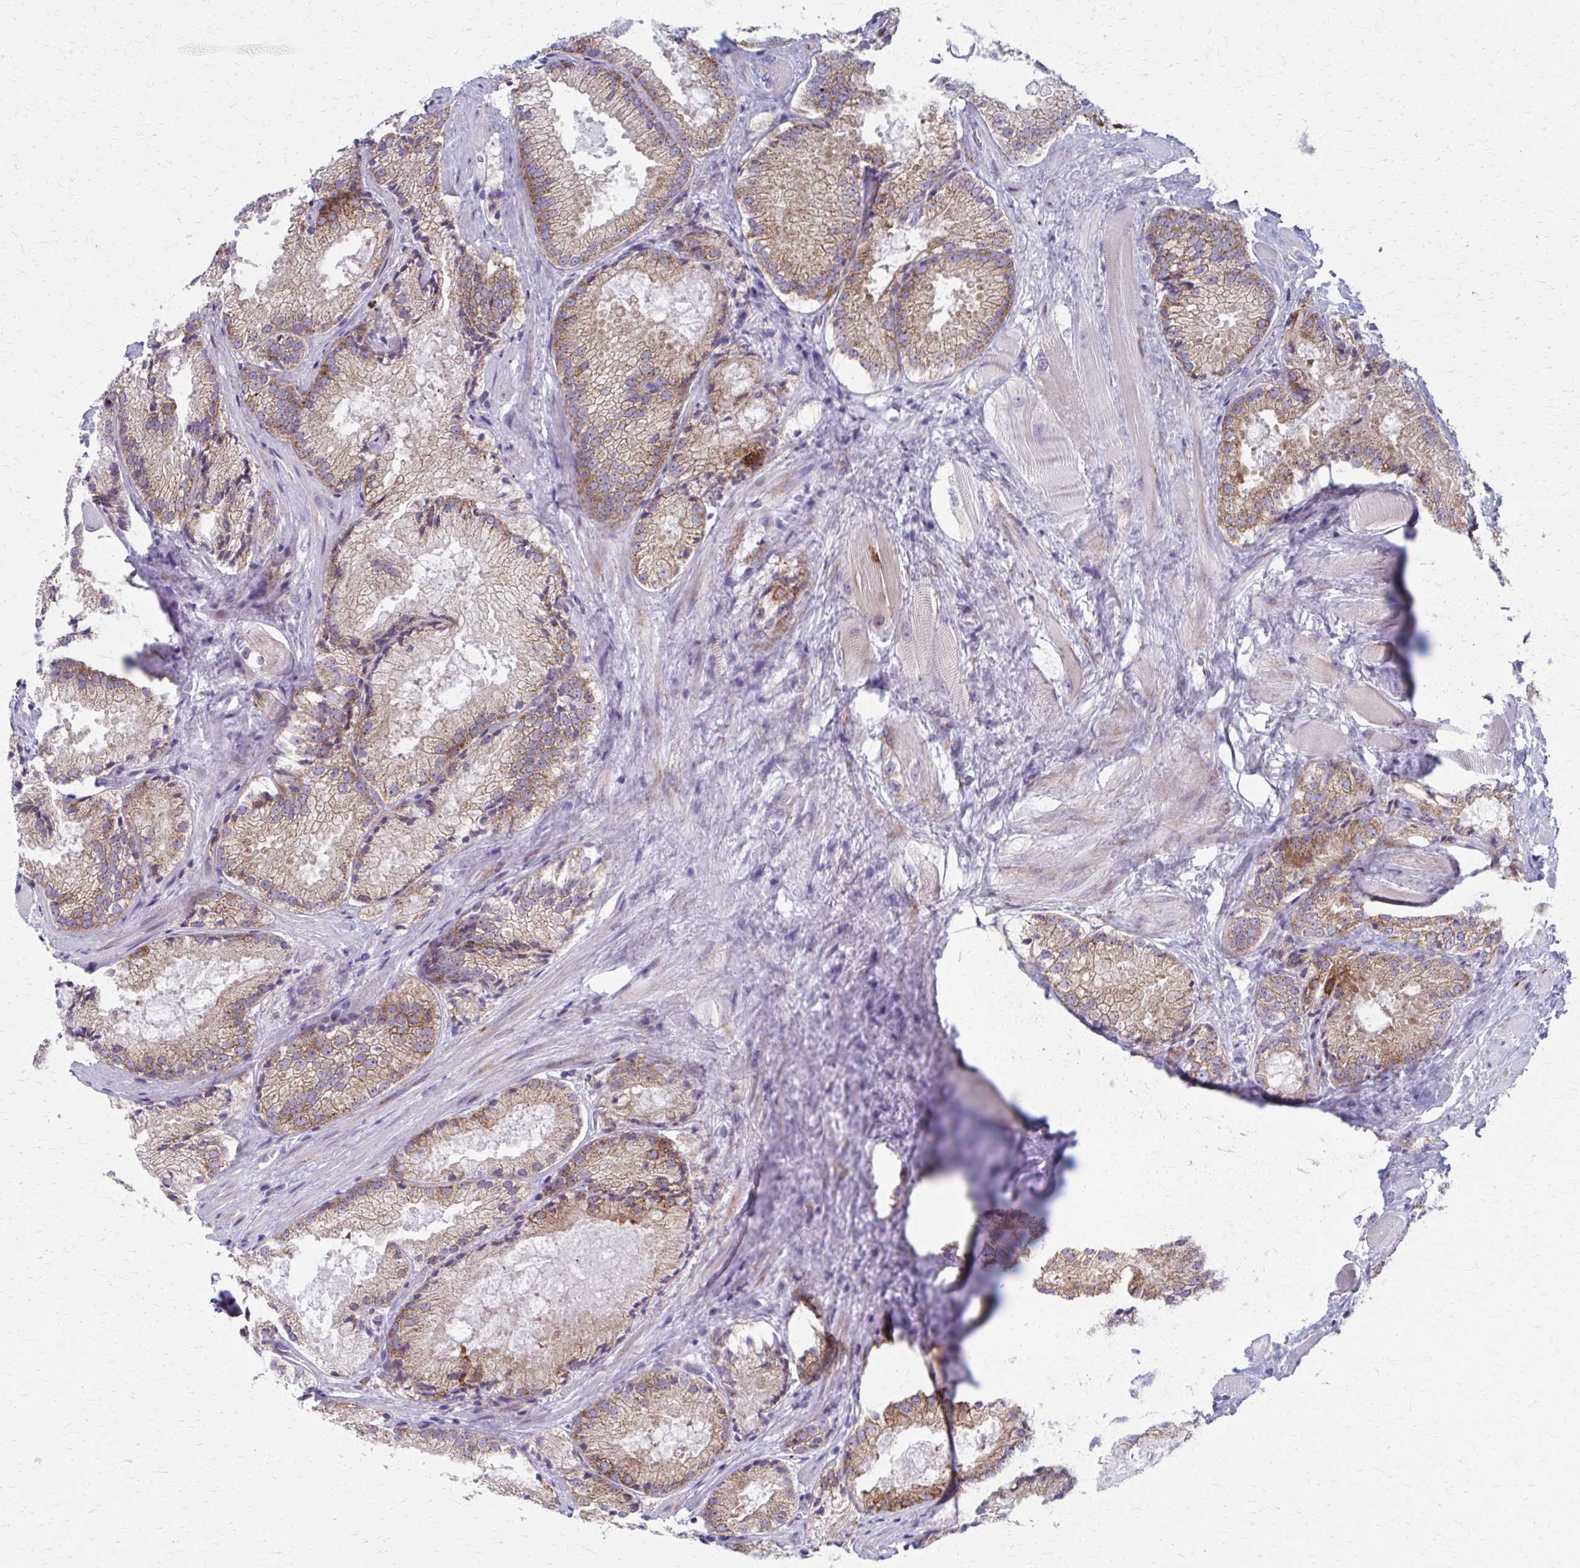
{"staining": {"intensity": "moderate", "quantity": ">75%", "location": "cytoplasmic/membranous"}, "tissue": "prostate cancer", "cell_type": "Tumor cells", "image_type": "cancer", "snomed": [{"axis": "morphology", "description": "Adenocarcinoma, High grade"}, {"axis": "topography", "description": "Prostate"}], "caption": "The photomicrograph exhibits immunohistochemical staining of prostate cancer (adenocarcinoma (high-grade)). There is moderate cytoplasmic/membranous positivity is identified in approximately >75% of tumor cells. (IHC, brightfield microscopy, high magnification).", "gene": "SPATS2L", "patient": {"sex": "male", "age": 68}}